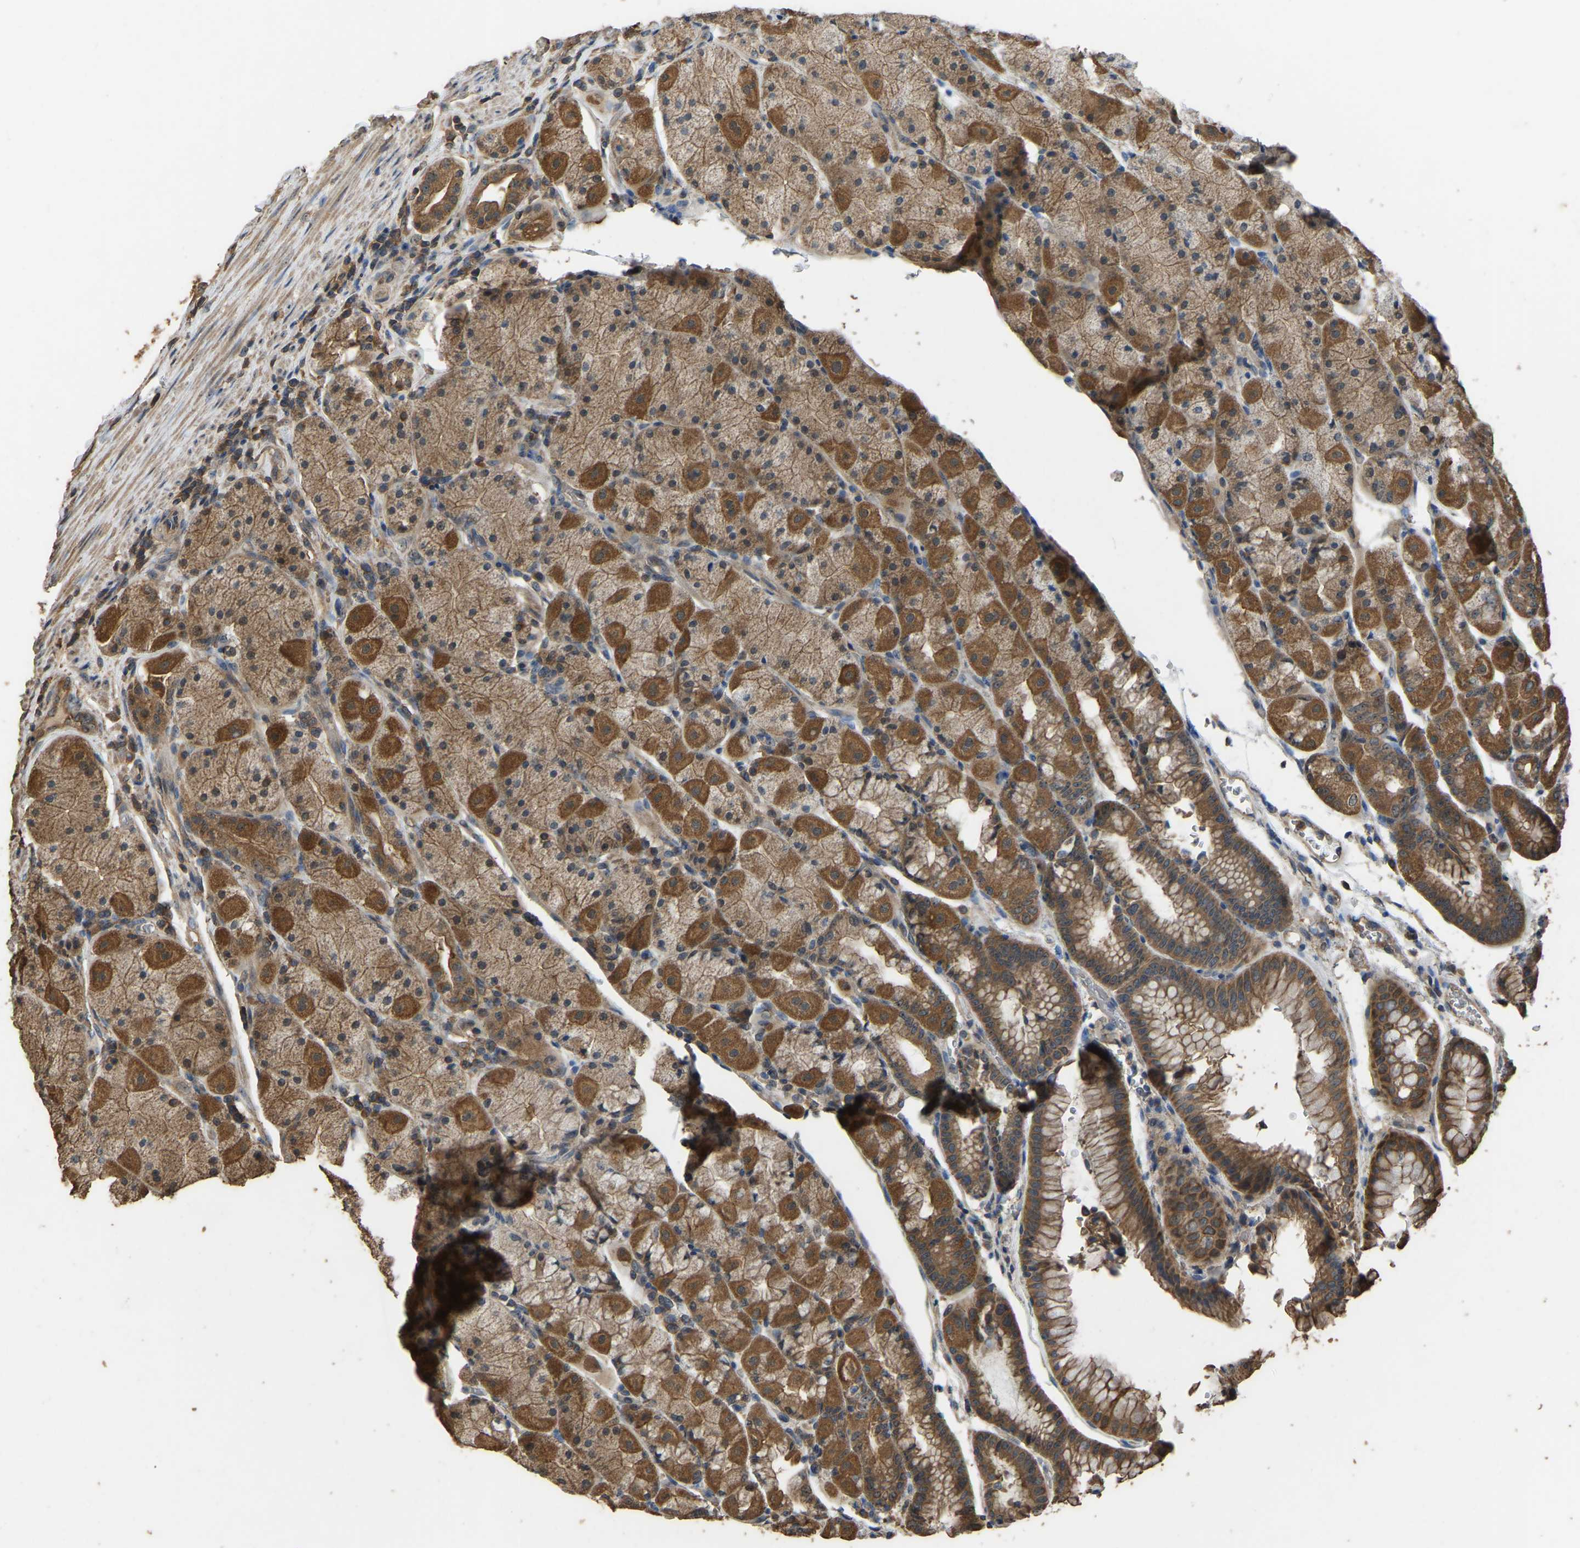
{"staining": {"intensity": "moderate", "quantity": ">75%", "location": "cytoplasmic/membranous"}, "tissue": "stomach", "cell_type": "Glandular cells", "image_type": "normal", "snomed": [{"axis": "morphology", "description": "Normal tissue, NOS"}, {"axis": "morphology", "description": "Carcinoid, malignant, NOS"}, {"axis": "topography", "description": "Stomach, upper"}], "caption": "Brown immunohistochemical staining in unremarkable stomach demonstrates moderate cytoplasmic/membranous positivity in approximately >75% of glandular cells.", "gene": "FHIT", "patient": {"sex": "male", "age": 39}}